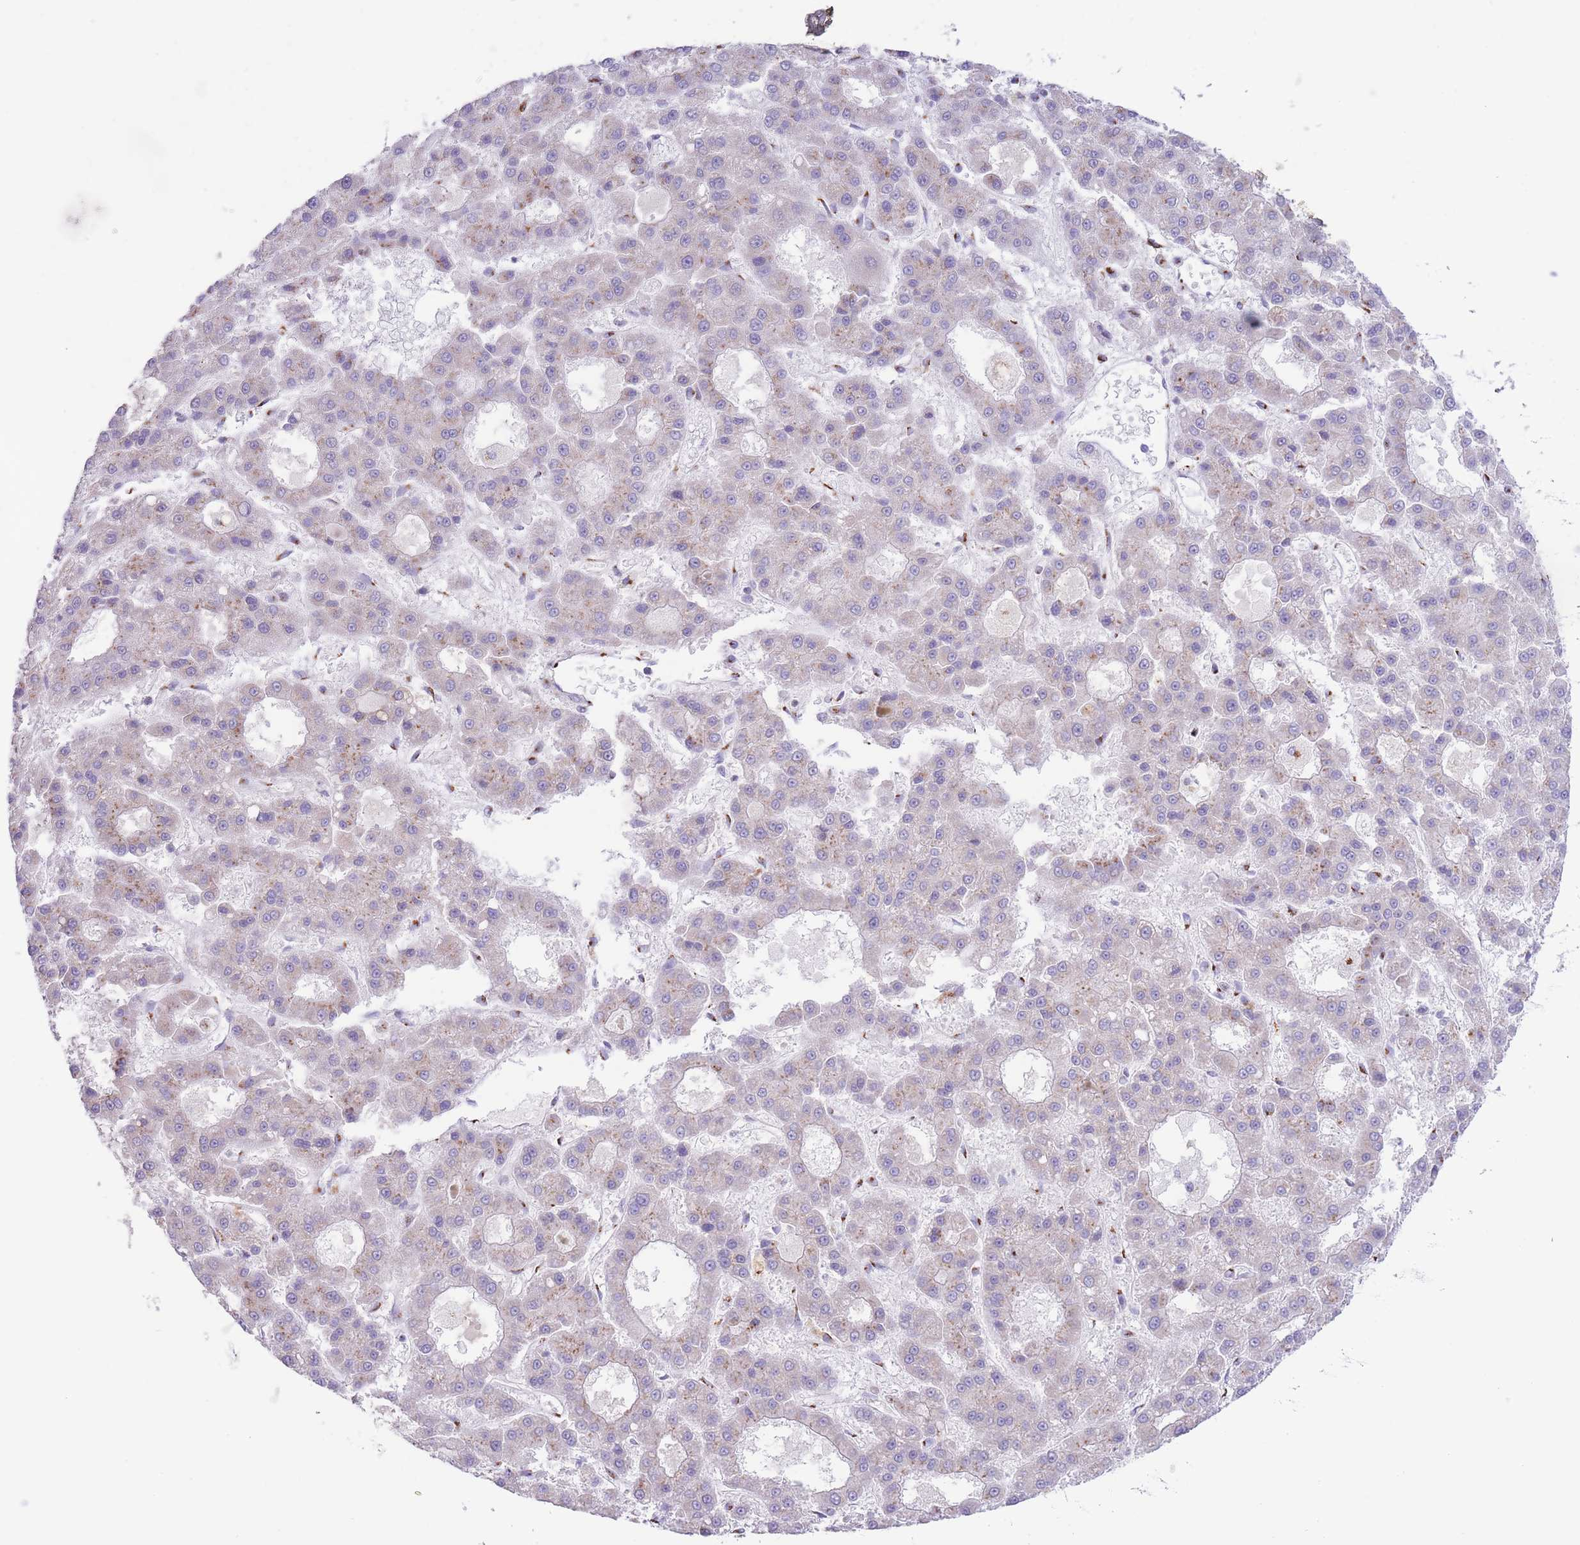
{"staining": {"intensity": "weak", "quantity": "25%-75%", "location": "cytoplasmic/membranous"}, "tissue": "liver cancer", "cell_type": "Tumor cells", "image_type": "cancer", "snomed": [{"axis": "morphology", "description": "Carcinoma, Hepatocellular, NOS"}, {"axis": "topography", "description": "Liver"}], "caption": "Hepatocellular carcinoma (liver) stained with DAB (3,3'-diaminobenzidine) immunohistochemistry (IHC) demonstrates low levels of weak cytoplasmic/membranous expression in about 25%-75% of tumor cells.", "gene": "MPND", "patient": {"sex": "male", "age": 70}}